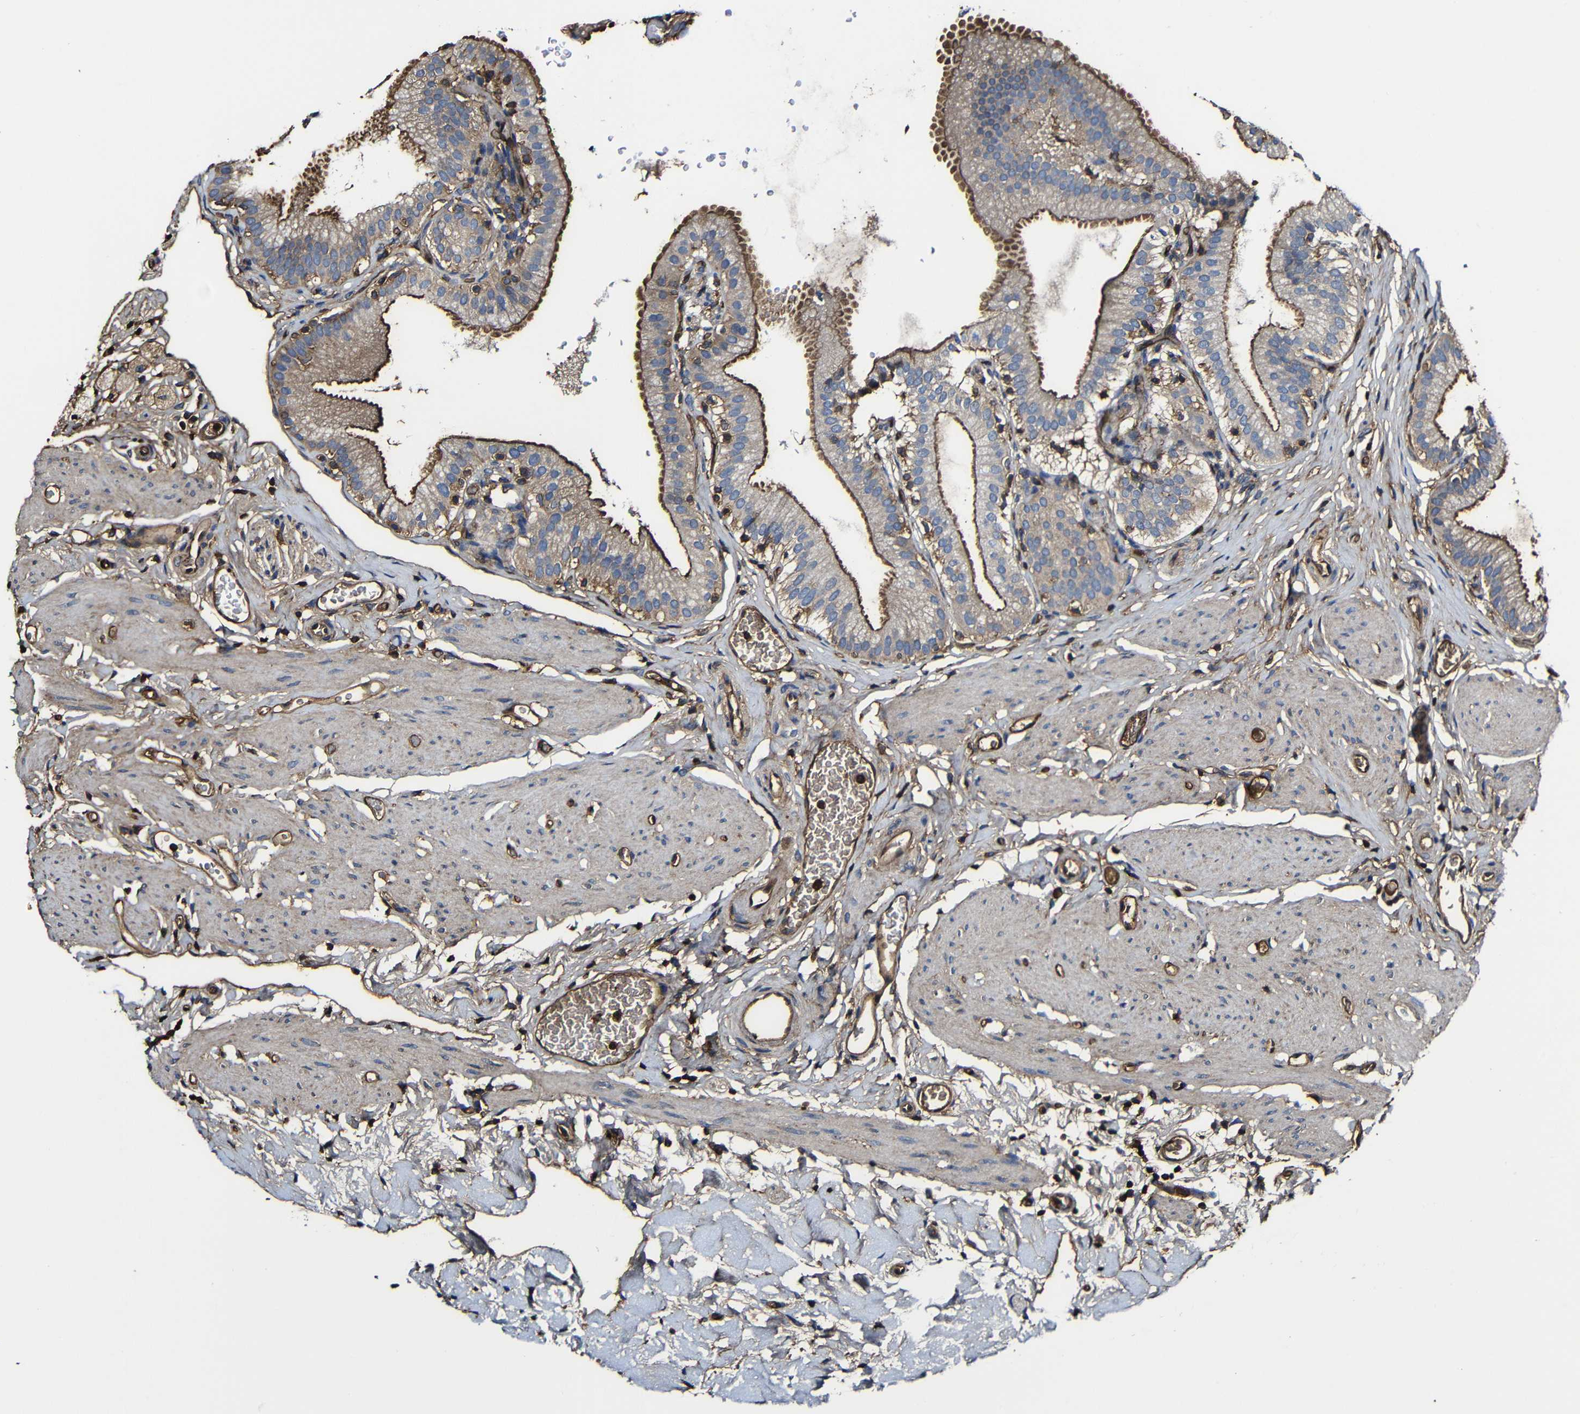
{"staining": {"intensity": "moderate", "quantity": ">75%", "location": "cytoplasmic/membranous"}, "tissue": "gallbladder", "cell_type": "Glandular cells", "image_type": "normal", "snomed": [{"axis": "morphology", "description": "Normal tissue, NOS"}, {"axis": "topography", "description": "Gallbladder"}], "caption": "IHC photomicrograph of benign gallbladder: human gallbladder stained using immunohistochemistry (IHC) exhibits medium levels of moderate protein expression localized specifically in the cytoplasmic/membranous of glandular cells, appearing as a cytoplasmic/membranous brown color.", "gene": "MSN", "patient": {"sex": "male", "age": 54}}